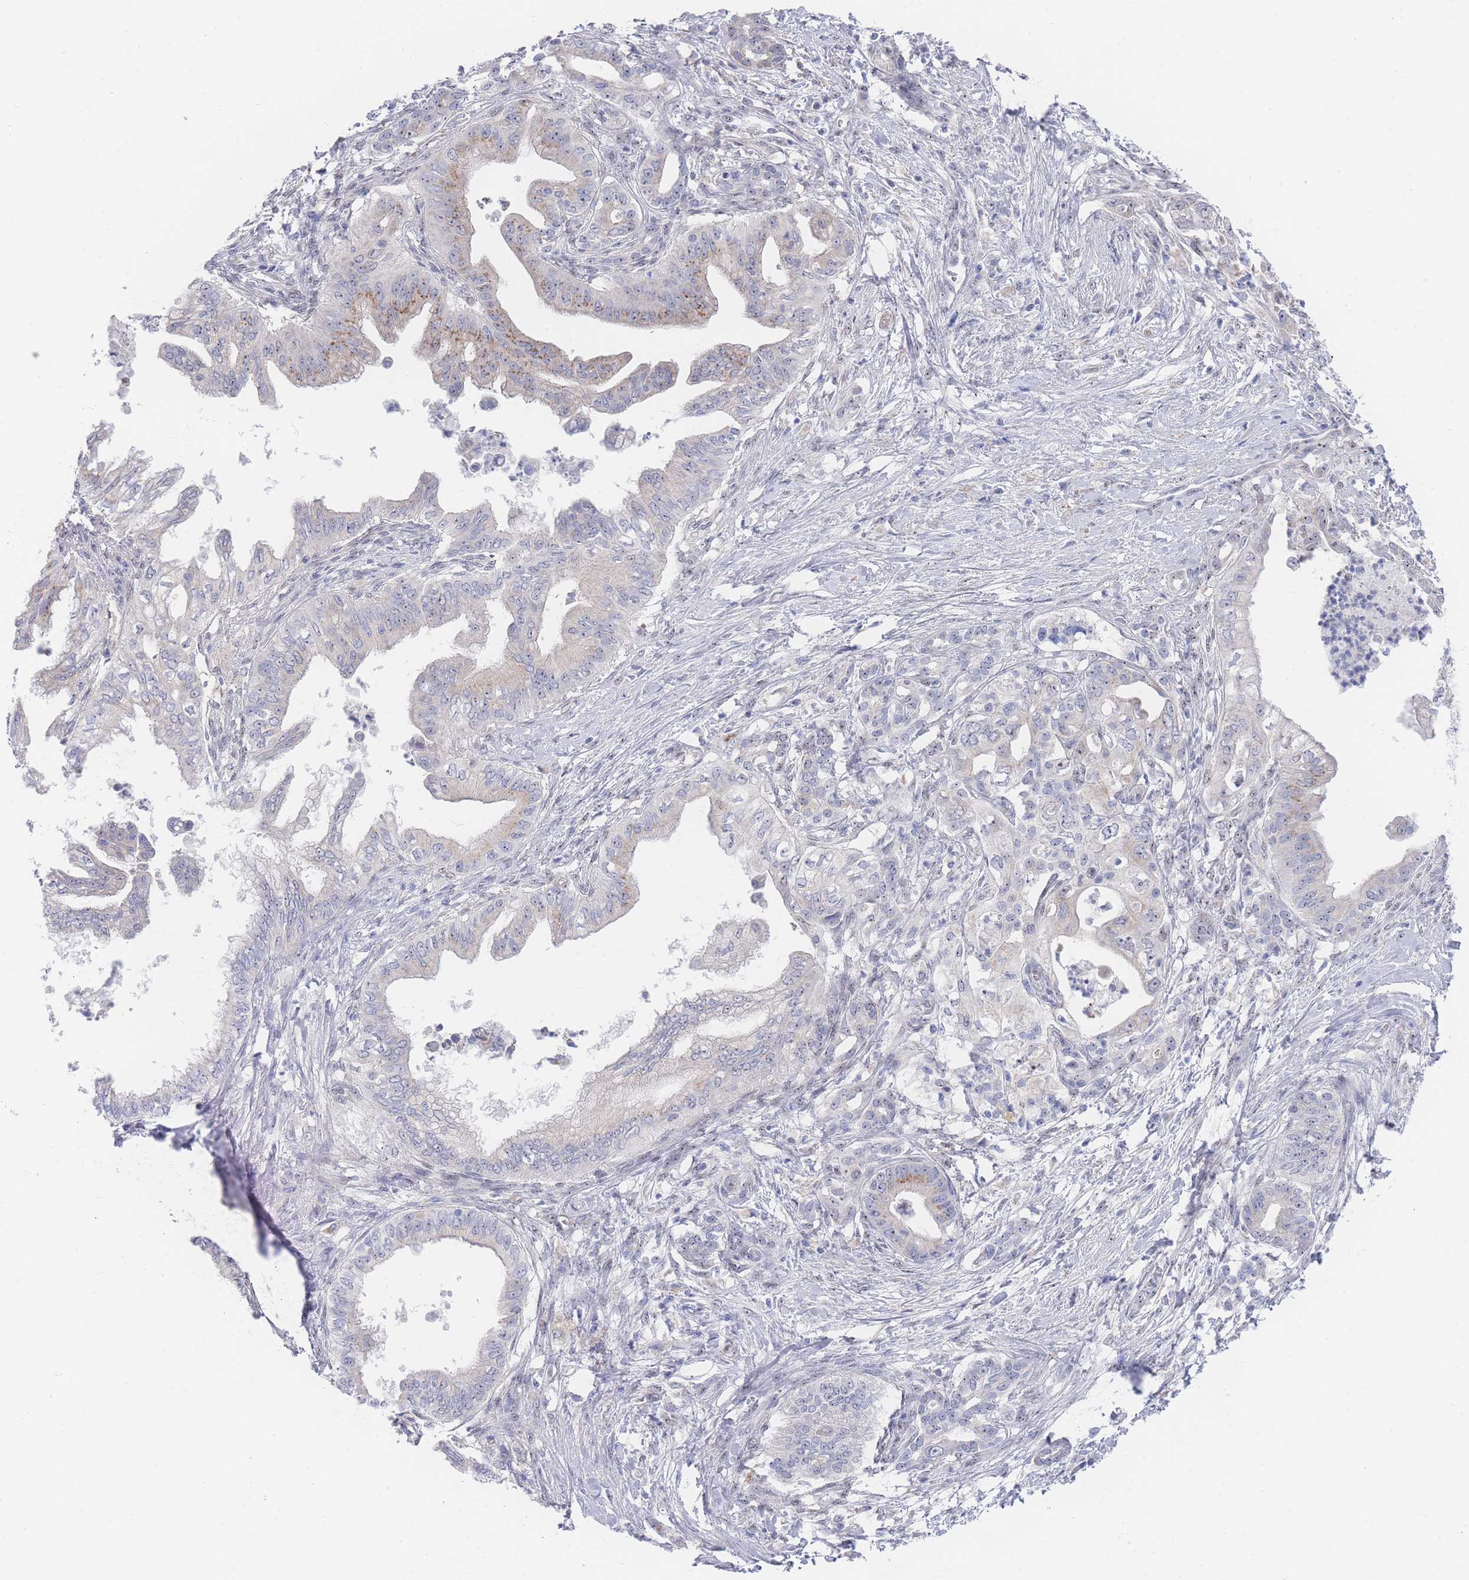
{"staining": {"intensity": "weak", "quantity": "<25%", "location": "cytoplasmic/membranous"}, "tissue": "pancreatic cancer", "cell_type": "Tumor cells", "image_type": "cancer", "snomed": [{"axis": "morphology", "description": "Adenocarcinoma, NOS"}, {"axis": "topography", "description": "Pancreas"}], "caption": "Immunohistochemistry micrograph of neoplastic tissue: human pancreatic cancer stained with DAB (3,3'-diaminobenzidine) exhibits no significant protein positivity in tumor cells. Nuclei are stained in blue.", "gene": "ZNF142", "patient": {"sex": "male", "age": 58}}